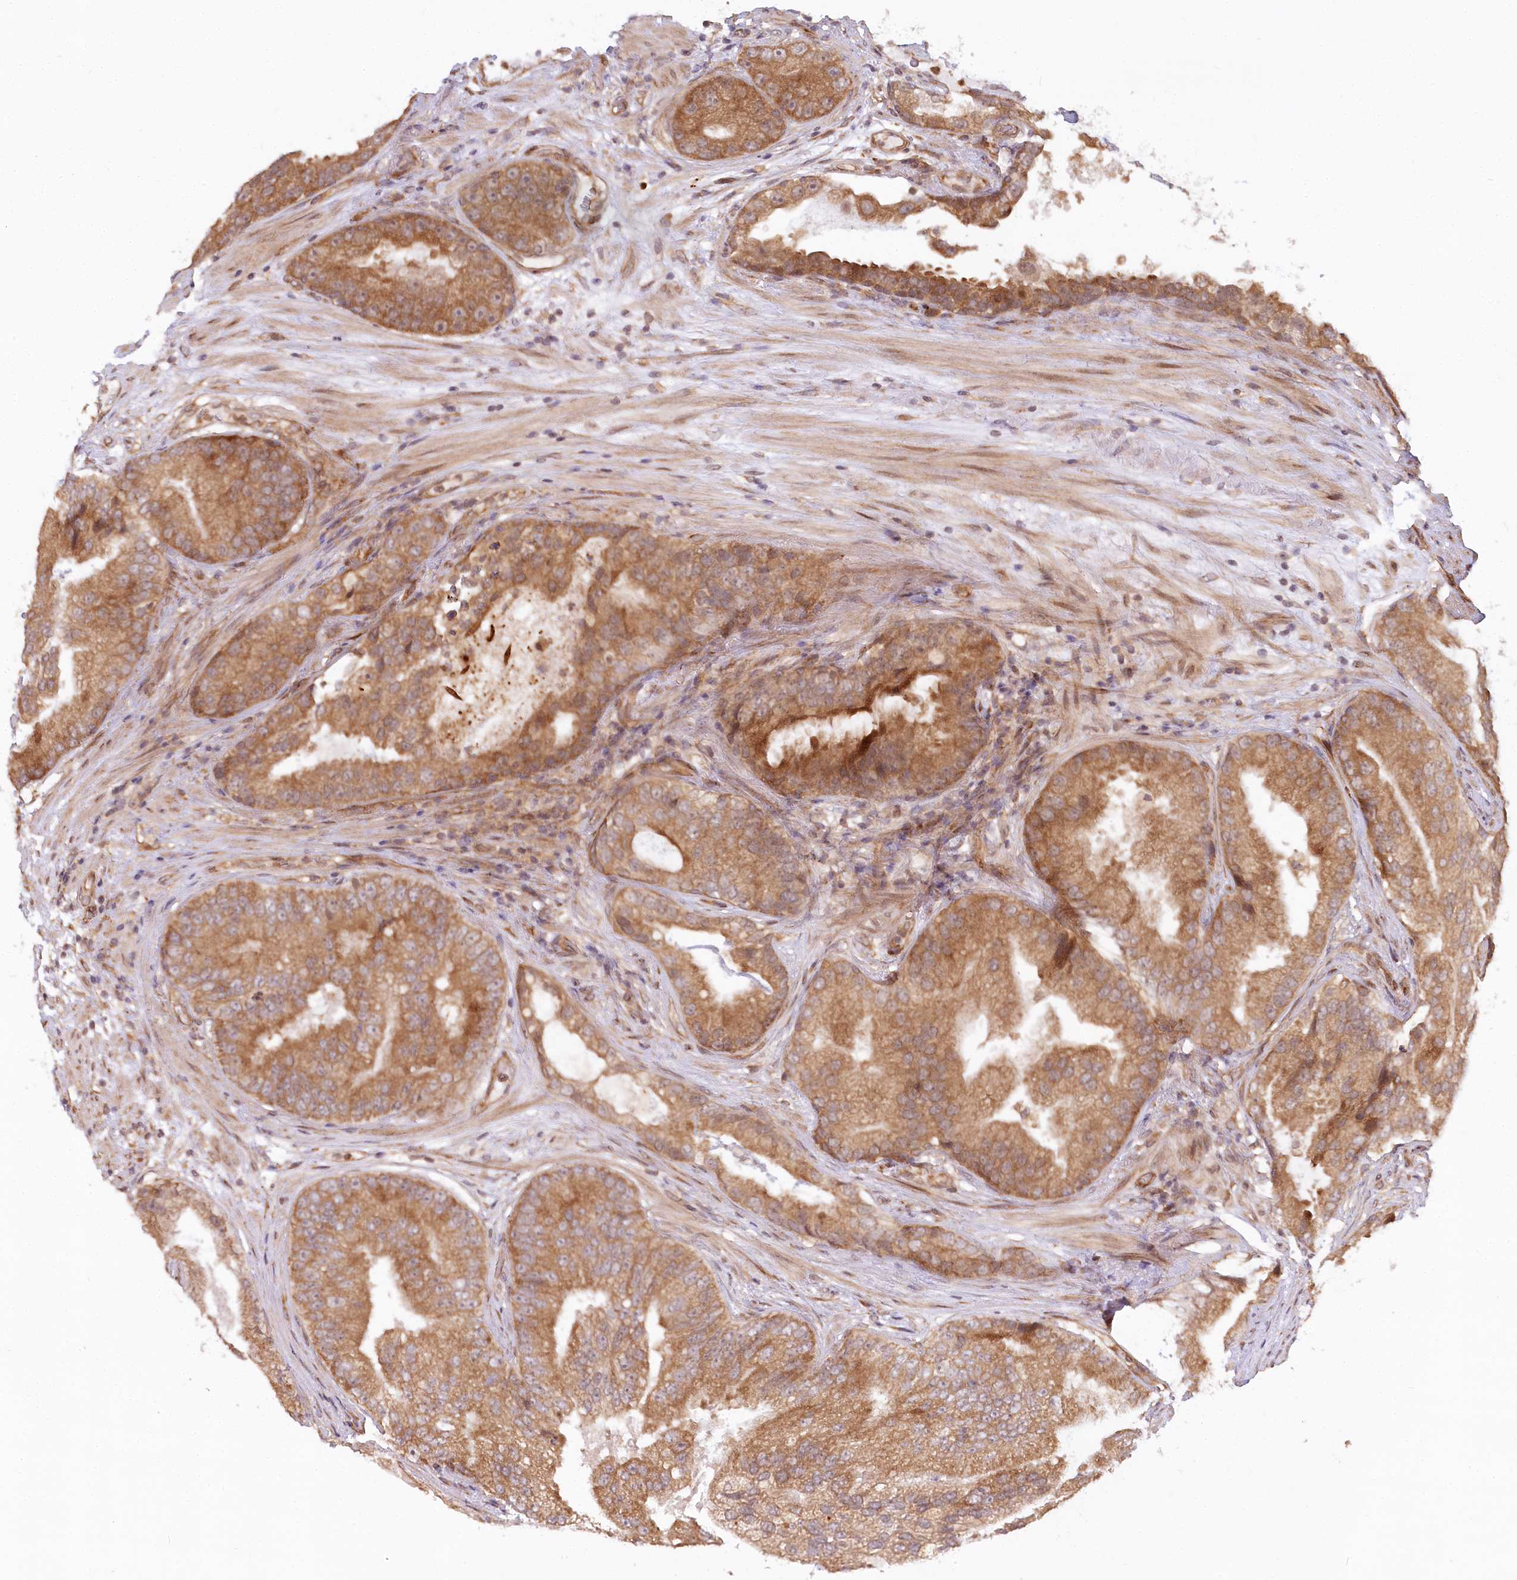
{"staining": {"intensity": "moderate", "quantity": ">75%", "location": "cytoplasmic/membranous"}, "tissue": "prostate cancer", "cell_type": "Tumor cells", "image_type": "cancer", "snomed": [{"axis": "morphology", "description": "Adenocarcinoma, High grade"}, {"axis": "topography", "description": "Prostate"}], "caption": "High-magnification brightfield microscopy of prostate high-grade adenocarcinoma stained with DAB (3,3'-diaminobenzidine) (brown) and counterstained with hematoxylin (blue). tumor cells exhibit moderate cytoplasmic/membranous staining is seen in about>75% of cells.", "gene": "CEP70", "patient": {"sex": "male", "age": 70}}